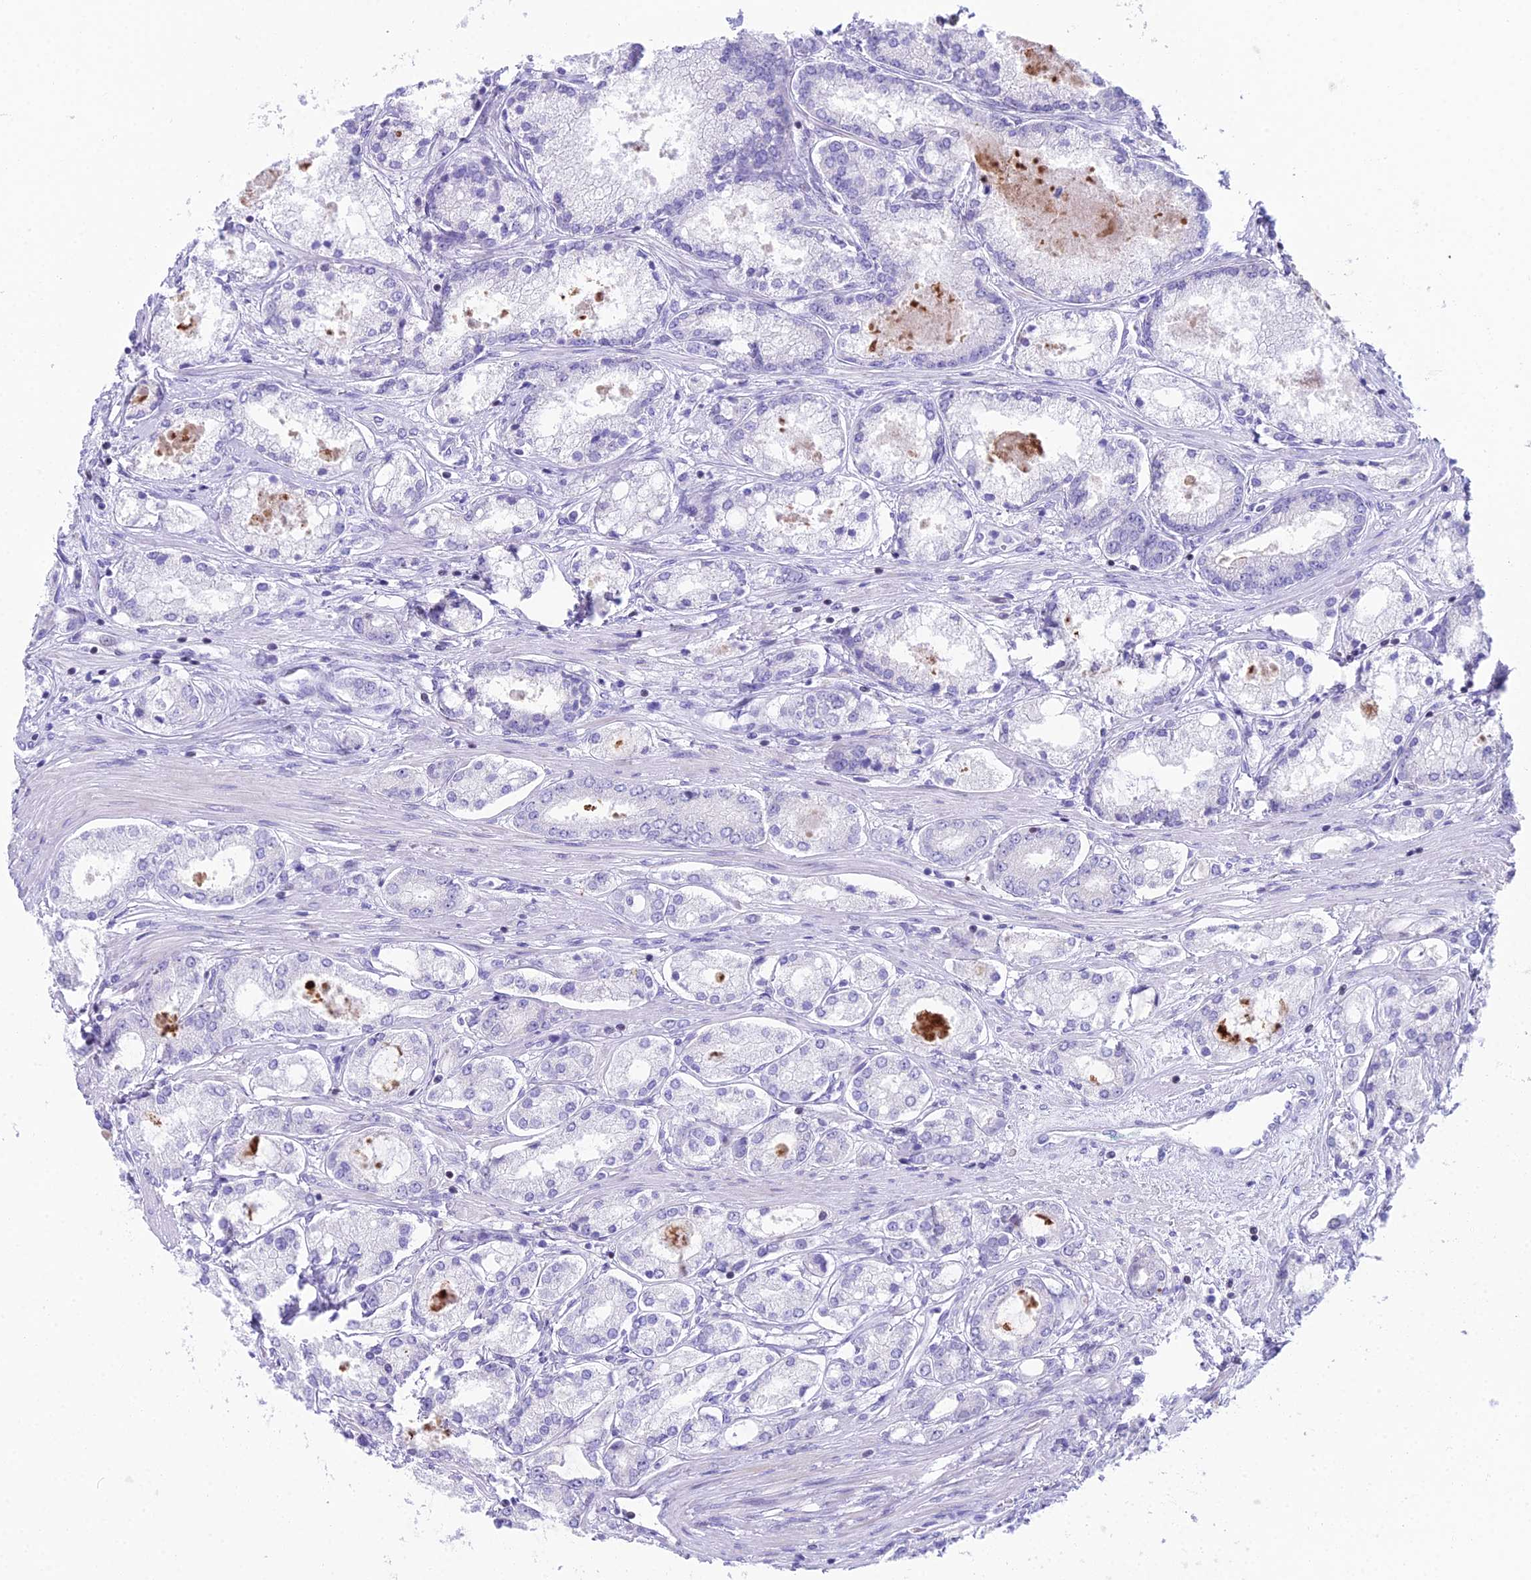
{"staining": {"intensity": "negative", "quantity": "none", "location": "none"}, "tissue": "prostate cancer", "cell_type": "Tumor cells", "image_type": "cancer", "snomed": [{"axis": "morphology", "description": "Adenocarcinoma, Low grade"}, {"axis": "topography", "description": "Prostate"}], "caption": "Immunohistochemical staining of prostate adenocarcinoma (low-grade) demonstrates no significant staining in tumor cells. The staining is performed using DAB (3,3'-diaminobenzidine) brown chromogen with nuclei counter-stained in using hematoxylin.", "gene": "CC2D2A", "patient": {"sex": "male", "age": 68}}